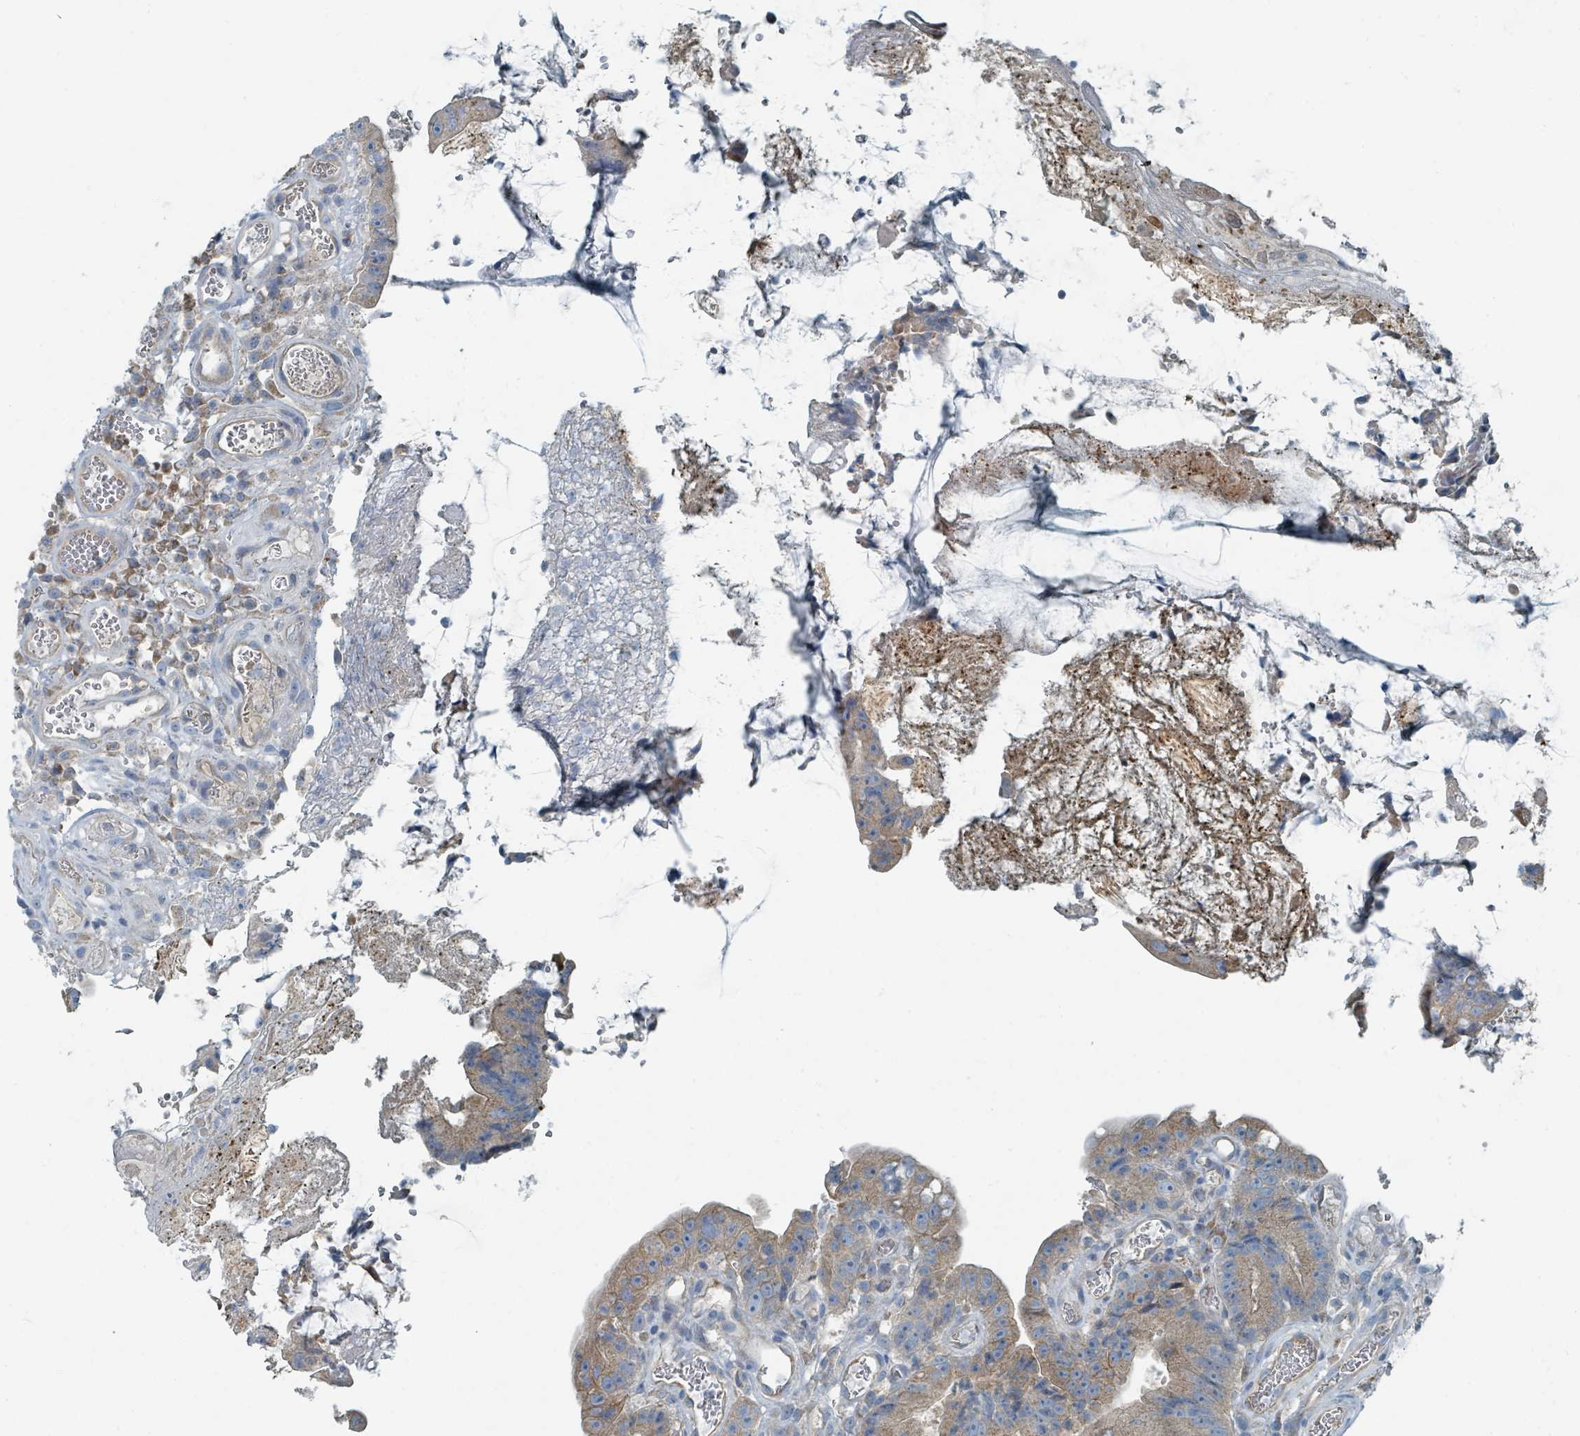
{"staining": {"intensity": "moderate", "quantity": ">75%", "location": "cytoplasmic/membranous"}, "tissue": "colorectal cancer", "cell_type": "Tumor cells", "image_type": "cancer", "snomed": [{"axis": "morphology", "description": "Adenocarcinoma, NOS"}, {"axis": "topography", "description": "Colon"}], "caption": "Human colorectal cancer stained with a protein marker reveals moderate staining in tumor cells.", "gene": "RASA4", "patient": {"sex": "female", "age": 86}}